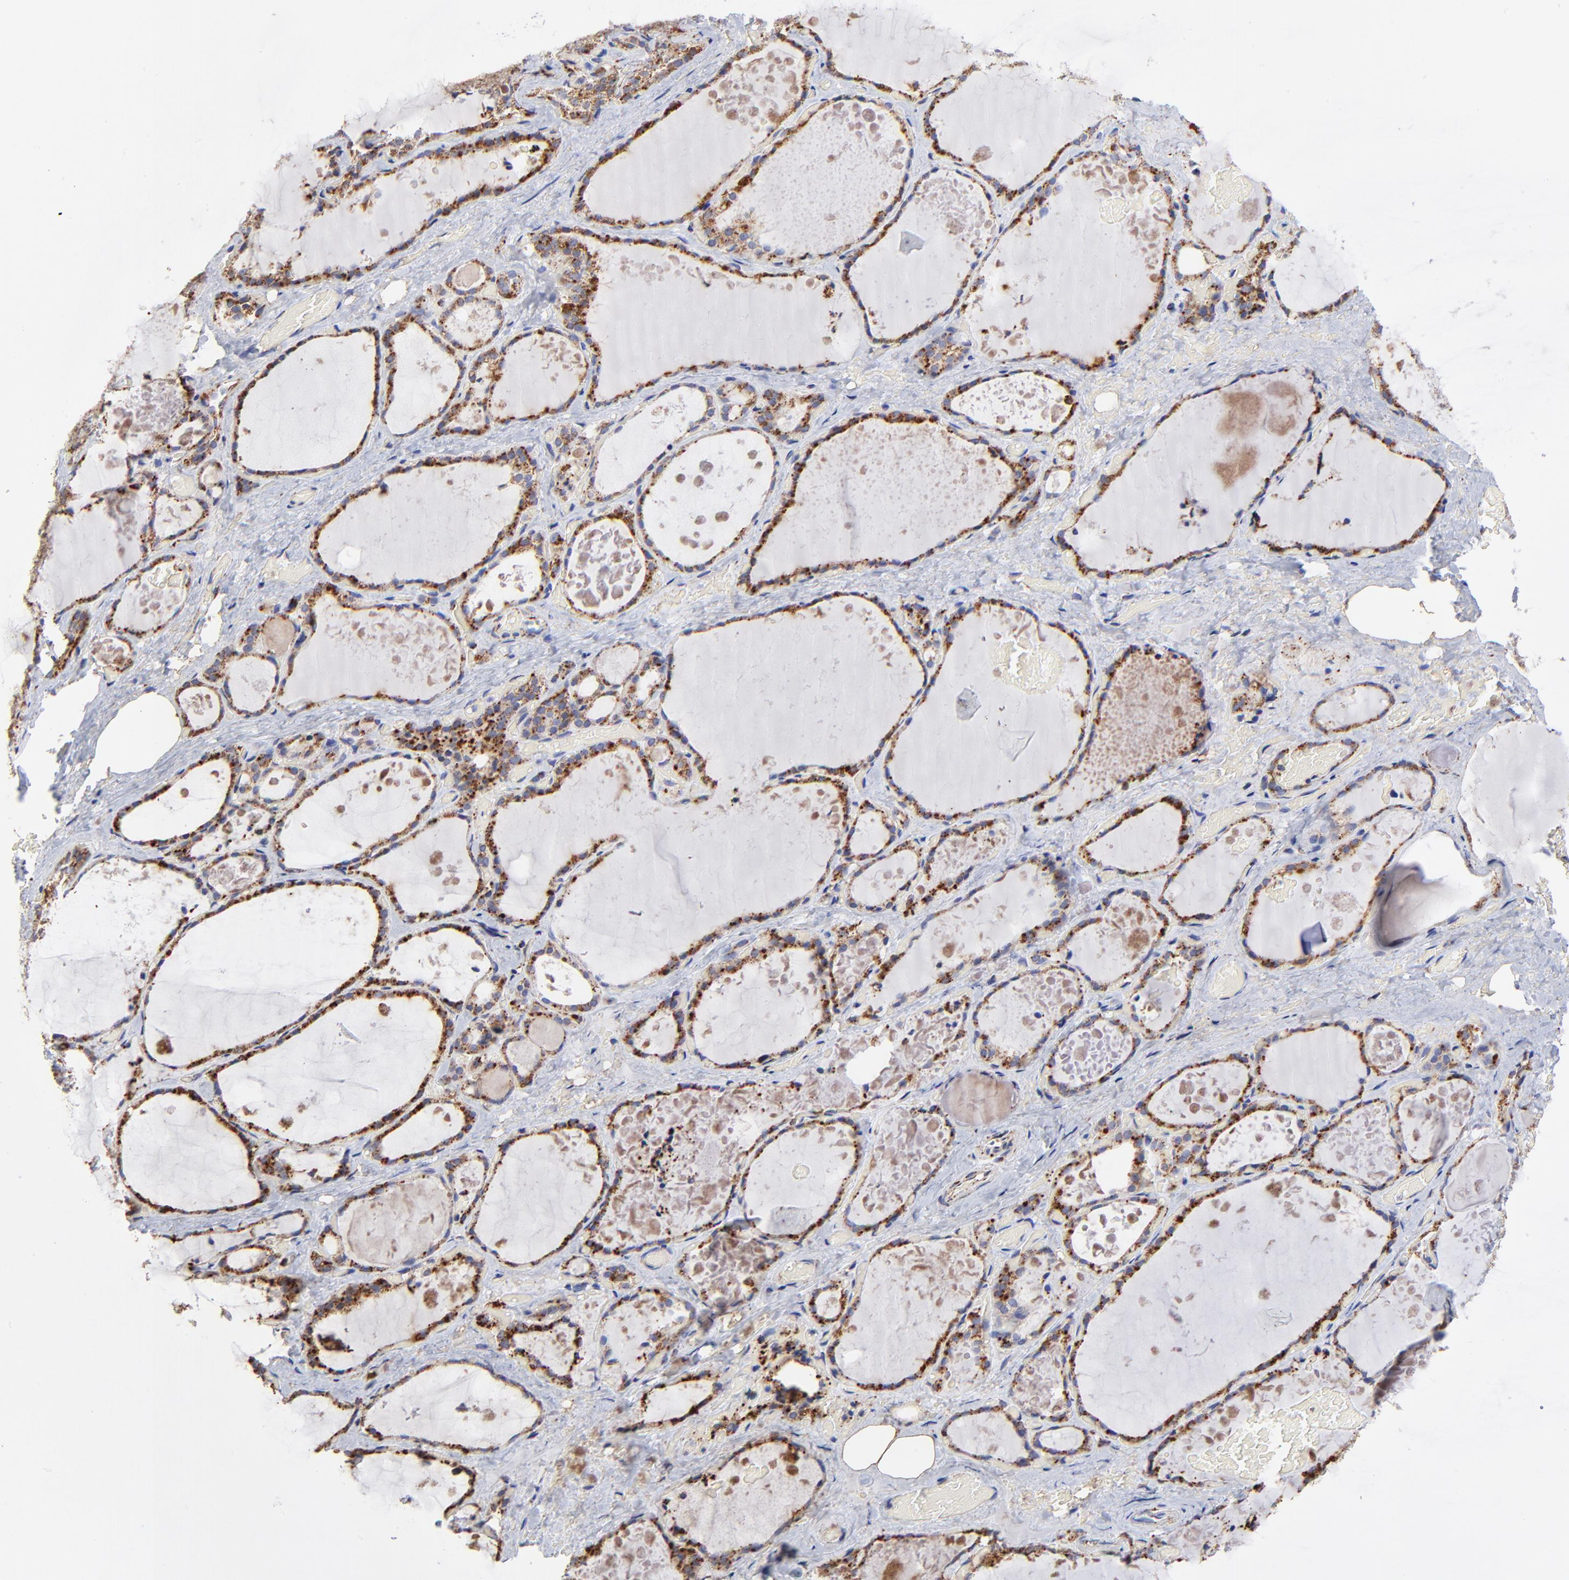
{"staining": {"intensity": "moderate", "quantity": ">75%", "location": "cytoplasmic/membranous"}, "tissue": "thyroid gland", "cell_type": "Glandular cells", "image_type": "normal", "snomed": [{"axis": "morphology", "description": "Normal tissue, NOS"}, {"axis": "topography", "description": "Thyroid gland"}], "caption": "A histopathology image showing moderate cytoplasmic/membranous expression in about >75% of glandular cells in normal thyroid gland, as visualized by brown immunohistochemical staining.", "gene": "SSBP1", "patient": {"sex": "male", "age": 61}}